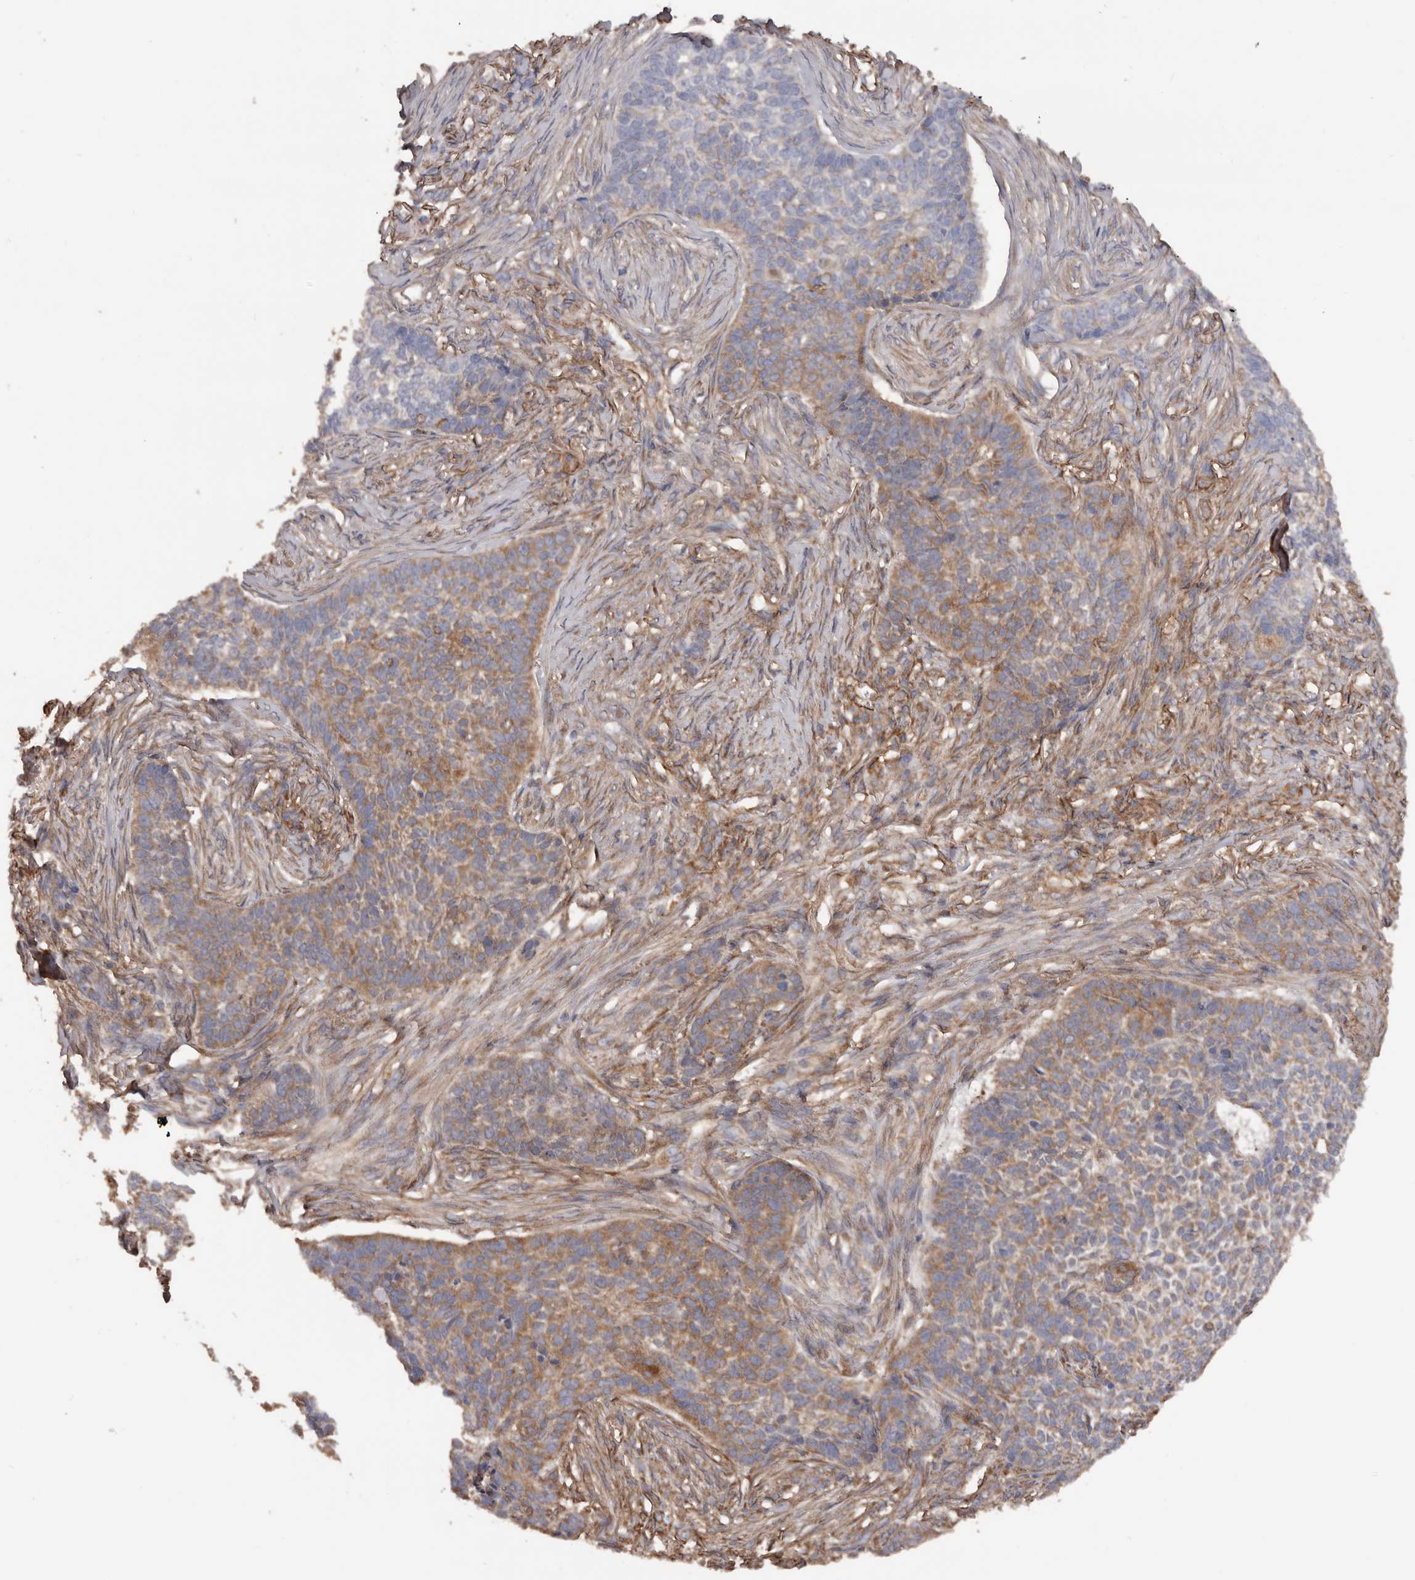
{"staining": {"intensity": "moderate", "quantity": ">75%", "location": "cytoplasmic/membranous"}, "tissue": "skin cancer", "cell_type": "Tumor cells", "image_type": "cancer", "snomed": [{"axis": "morphology", "description": "Basal cell carcinoma"}, {"axis": "topography", "description": "Skin"}], "caption": "Tumor cells demonstrate medium levels of moderate cytoplasmic/membranous positivity in about >75% of cells in skin cancer (basal cell carcinoma). The protein is shown in brown color, while the nuclei are stained blue.", "gene": "ADAMTS2", "patient": {"sex": "male", "age": 85}}